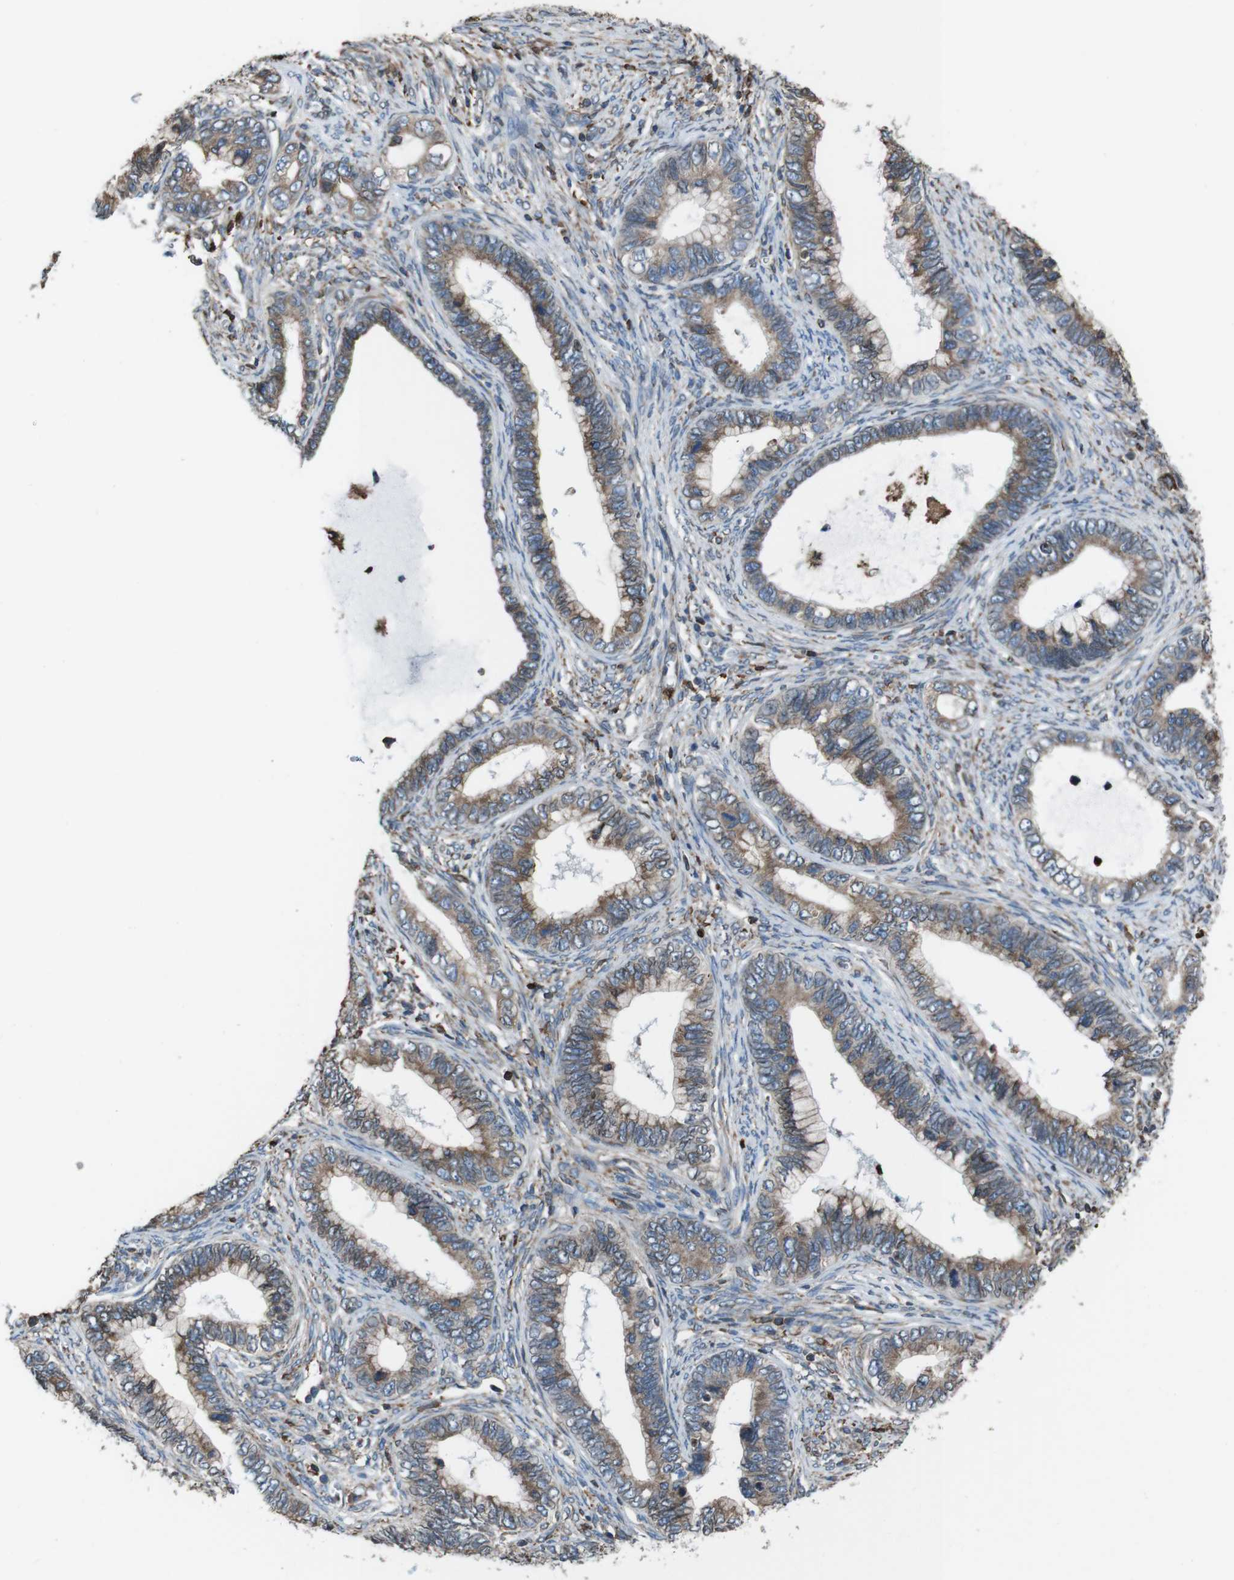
{"staining": {"intensity": "moderate", "quantity": ">75%", "location": "cytoplasmic/membranous"}, "tissue": "cervical cancer", "cell_type": "Tumor cells", "image_type": "cancer", "snomed": [{"axis": "morphology", "description": "Adenocarcinoma, NOS"}, {"axis": "topography", "description": "Cervix"}], "caption": "Cervical adenocarcinoma stained with DAB (3,3'-diaminobenzidine) IHC reveals medium levels of moderate cytoplasmic/membranous staining in approximately >75% of tumor cells. Nuclei are stained in blue.", "gene": "APMAP", "patient": {"sex": "female", "age": 44}}